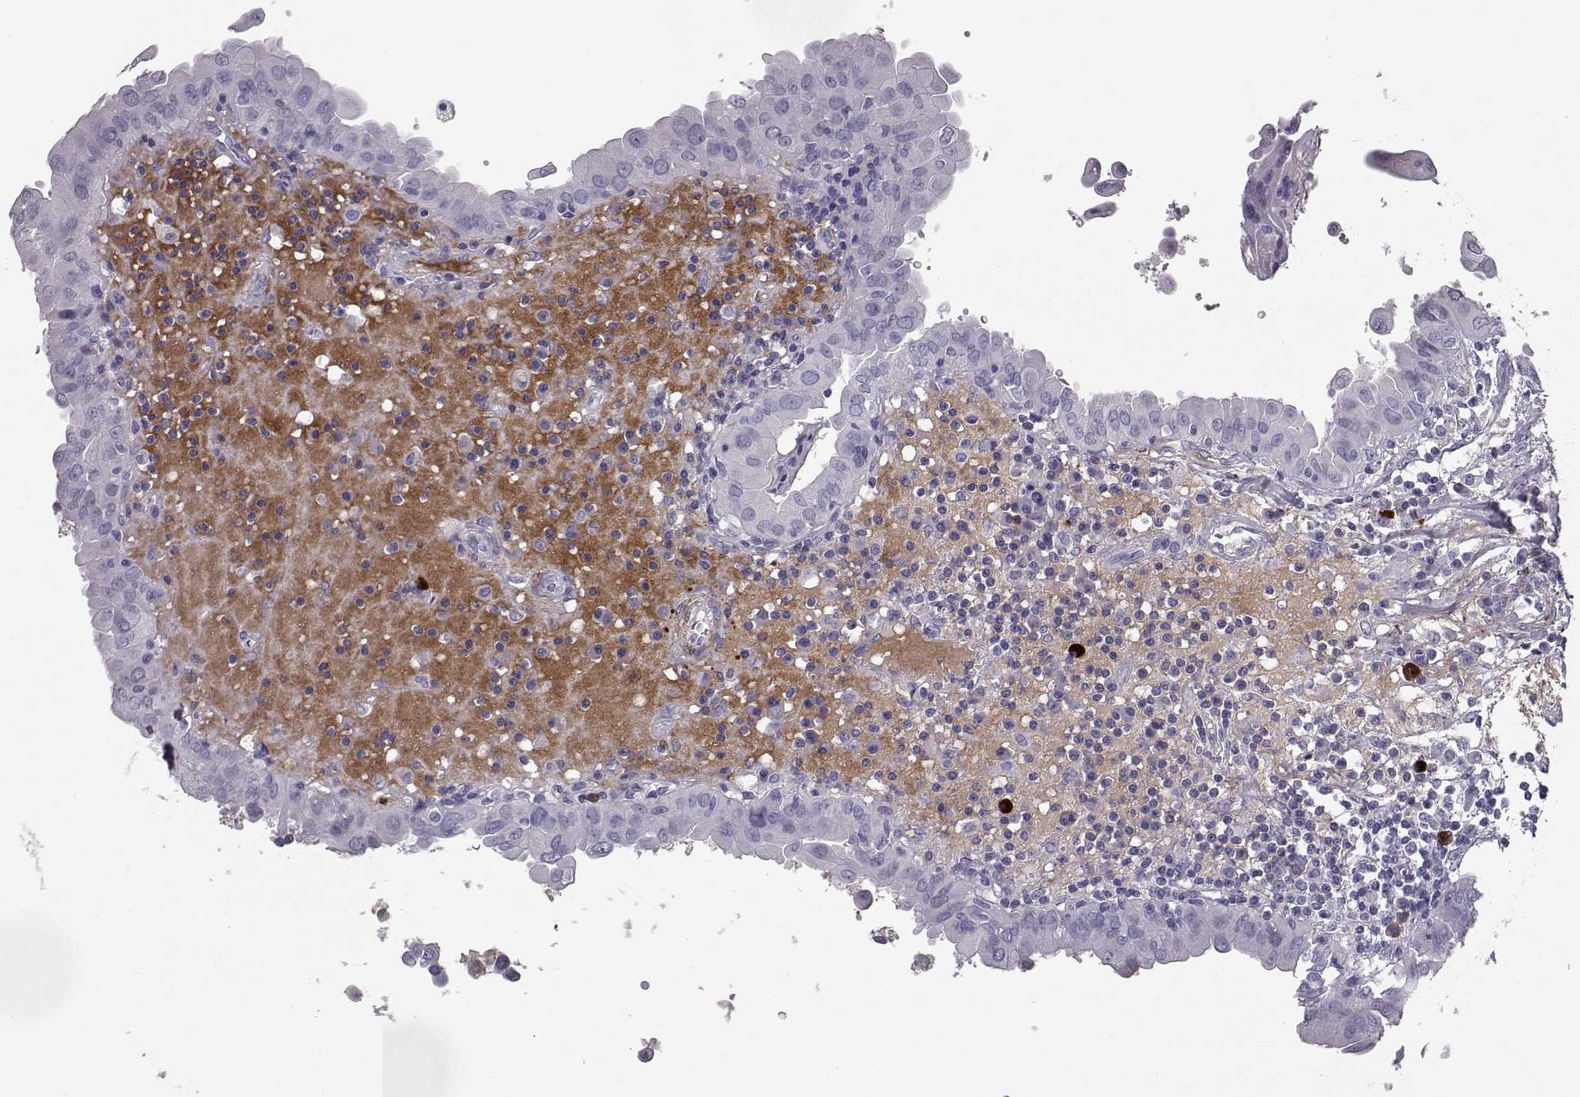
{"staining": {"intensity": "negative", "quantity": "none", "location": "none"}, "tissue": "thyroid cancer", "cell_type": "Tumor cells", "image_type": "cancer", "snomed": [{"axis": "morphology", "description": "Papillary adenocarcinoma, NOS"}, {"axis": "topography", "description": "Thyroid gland"}], "caption": "Micrograph shows no significant protein staining in tumor cells of papillary adenocarcinoma (thyroid). Brightfield microscopy of IHC stained with DAB (brown) and hematoxylin (blue), captured at high magnification.", "gene": "CCL19", "patient": {"sex": "female", "age": 37}}